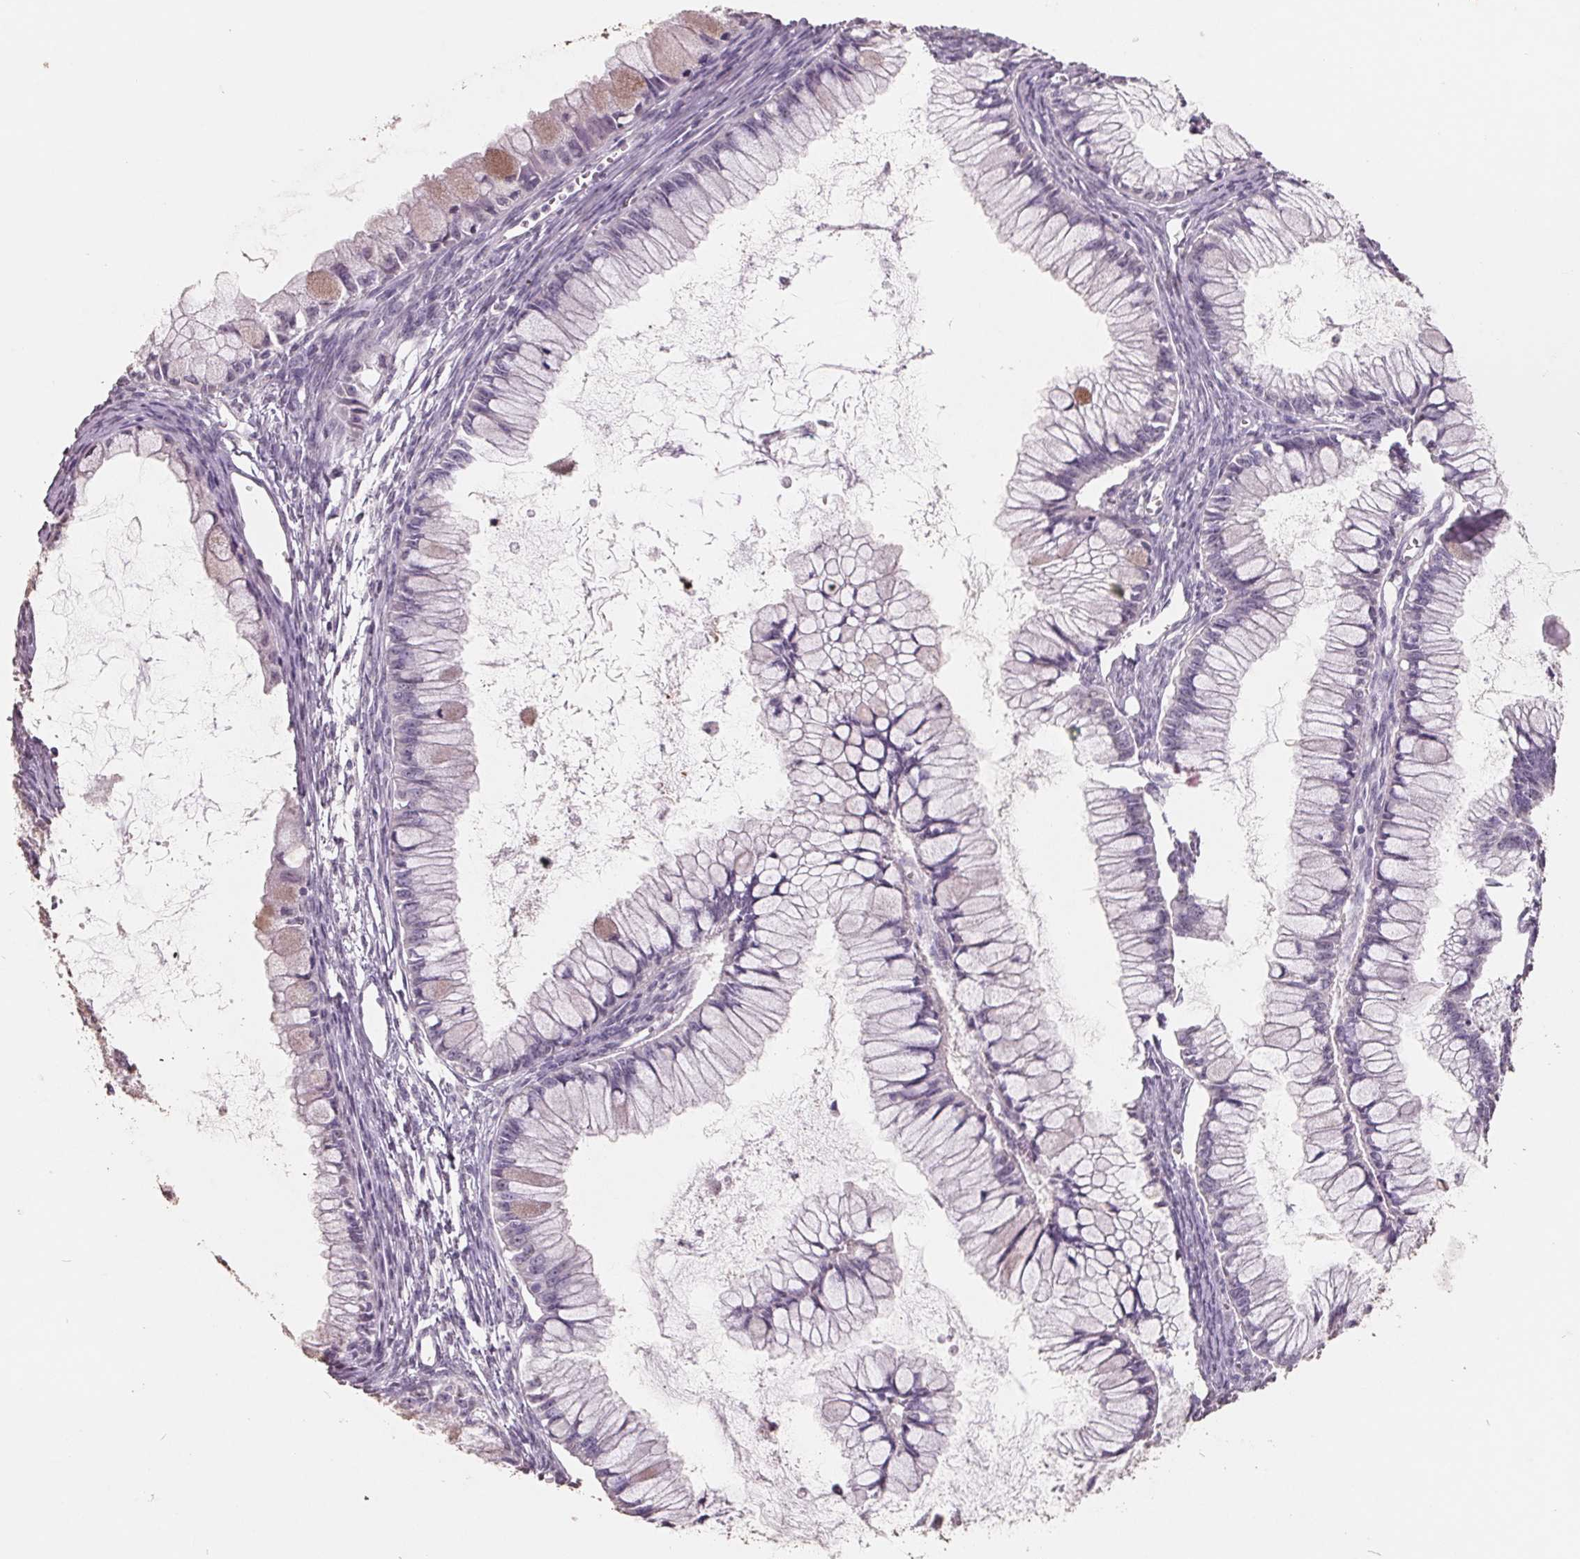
{"staining": {"intensity": "weak", "quantity": "<25%", "location": "cytoplasmic/membranous"}, "tissue": "ovarian cancer", "cell_type": "Tumor cells", "image_type": "cancer", "snomed": [{"axis": "morphology", "description": "Cystadenocarcinoma, mucinous, NOS"}, {"axis": "topography", "description": "Ovary"}], "caption": "Immunohistochemistry photomicrograph of human mucinous cystadenocarcinoma (ovarian) stained for a protein (brown), which reveals no expression in tumor cells.", "gene": "FTCD", "patient": {"sex": "female", "age": 34}}